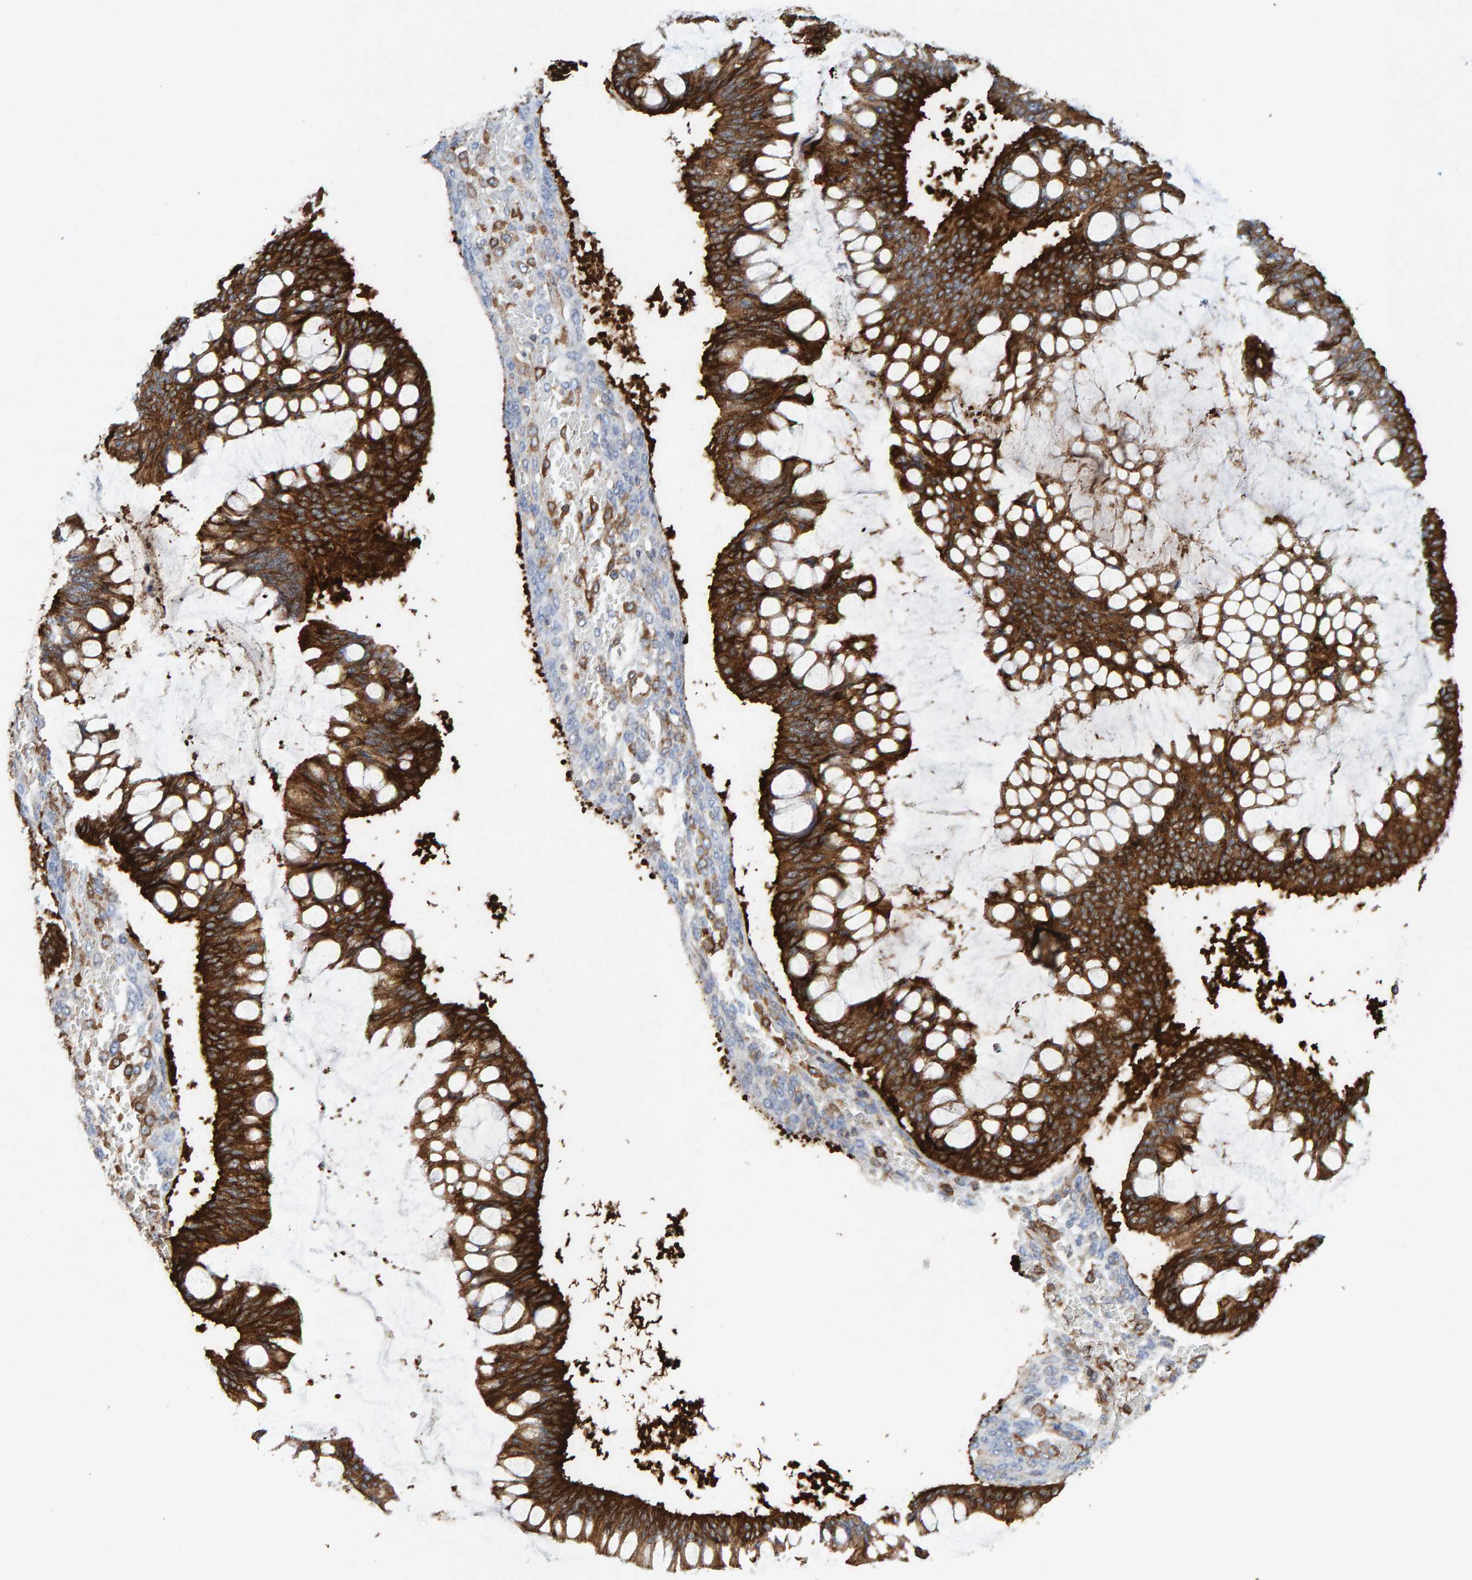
{"staining": {"intensity": "strong", "quantity": ">75%", "location": "cytoplasmic/membranous"}, "tissue": "ovarian cancer", "cell_type": "Tumor cells", "image_type": "cancer", "snomed": [{"axis": "morphology", "description": "Cystadenocarcinoma, mucinous, NOS"}, {"axis": "topography", "description": "Ovary"}], "caption": "The image shows staining of ovarian mucinous cystadenocarcinoma, revealing strong cytoplasmic/membranous protein positivity (brown color) within tumor cells.", "gene": "MVP", "patient": {"sex": "female", "age": 73}}